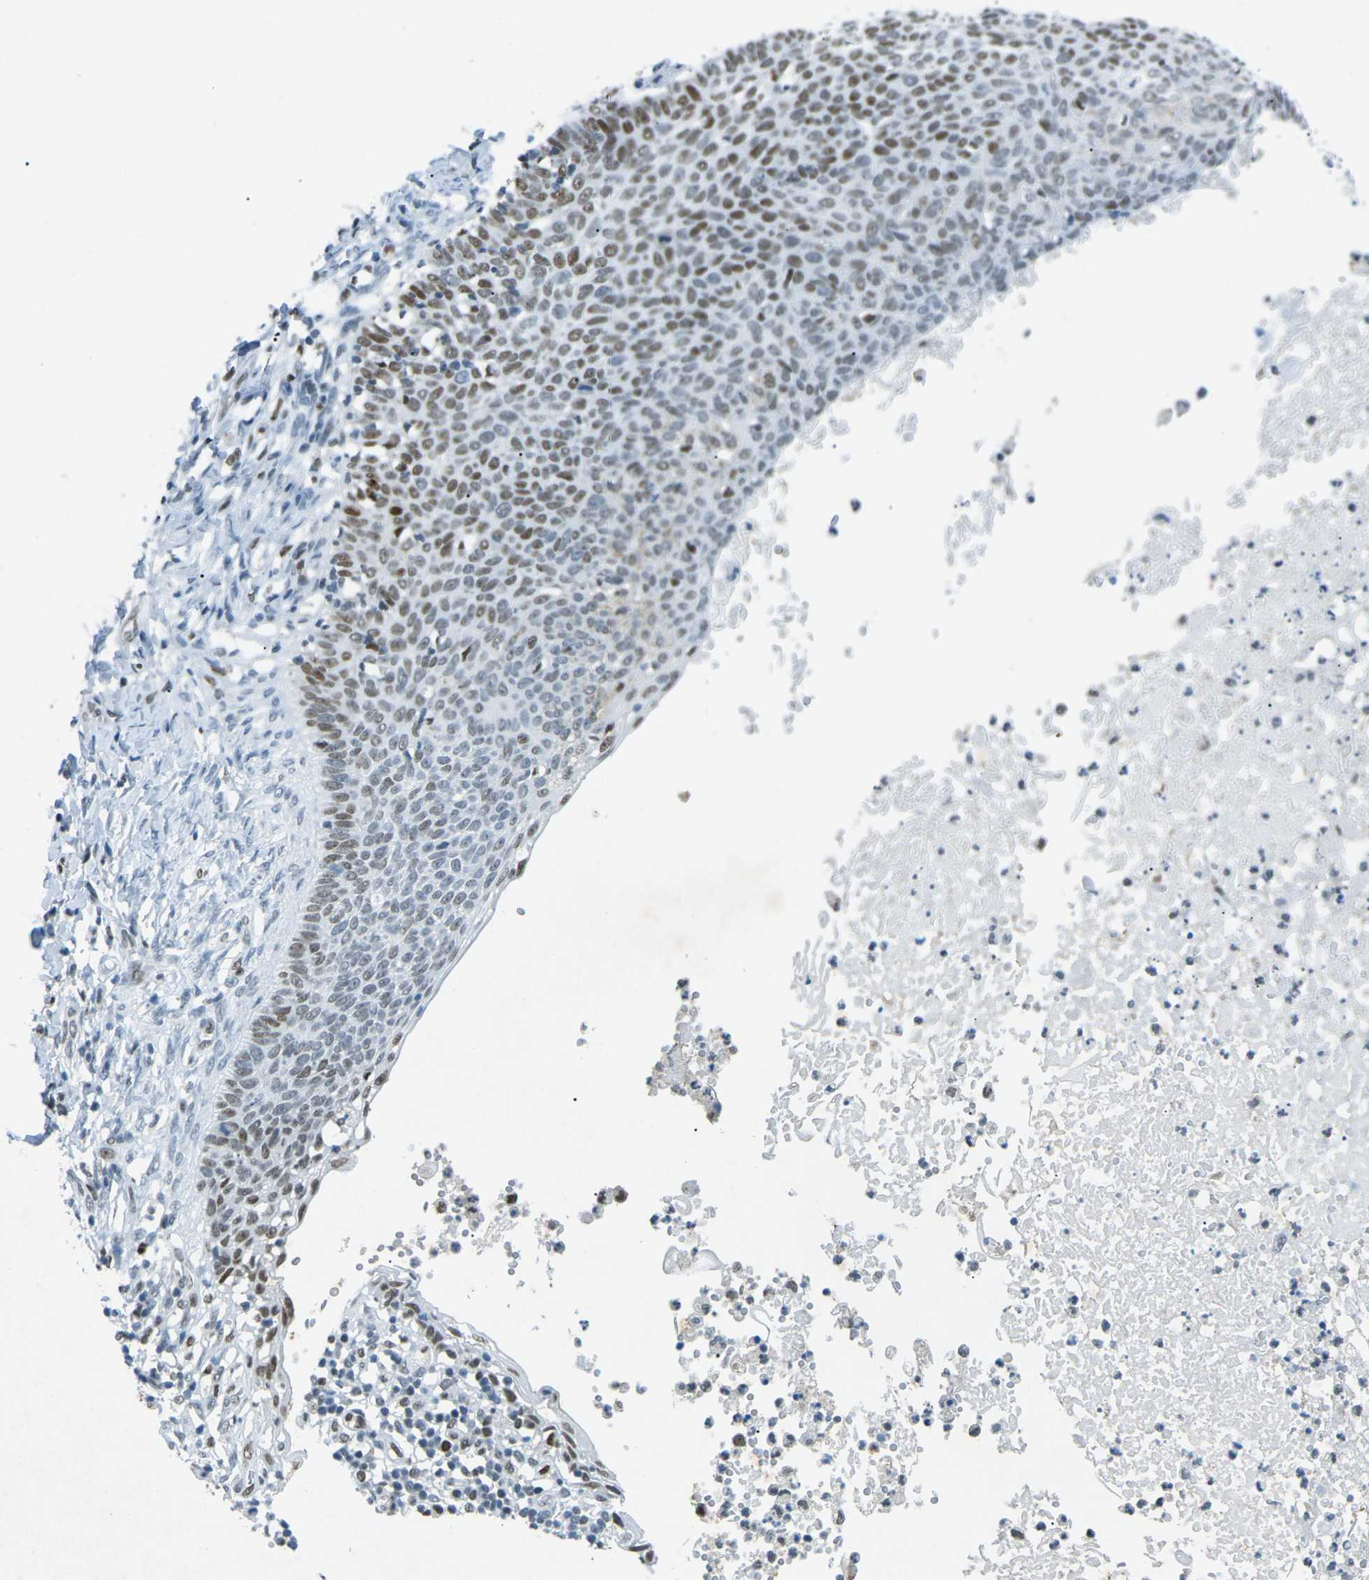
{"staining": {"intensity": "moderate", "quantity": ">75%", "location": "nuclear"}, "tissue": "skin cancer", "cell_type": "Tumor cells", "image_type": "cancer", "snomed": [{"axis": "morphology", "description": "Normal tissue, NOS"}, {"axis": "morphology", "description": "Basal cell carcinoma"}, {"axis": "topography", "description": "Skin"}], "caption": "Moderate nuclear staining for a protein is appreciated in approximately >75% of tumor cells of basal cell carcinoma (skin) using IHC.", "gene": "RB1", "patient": {"sex": "male", "age": 87}}